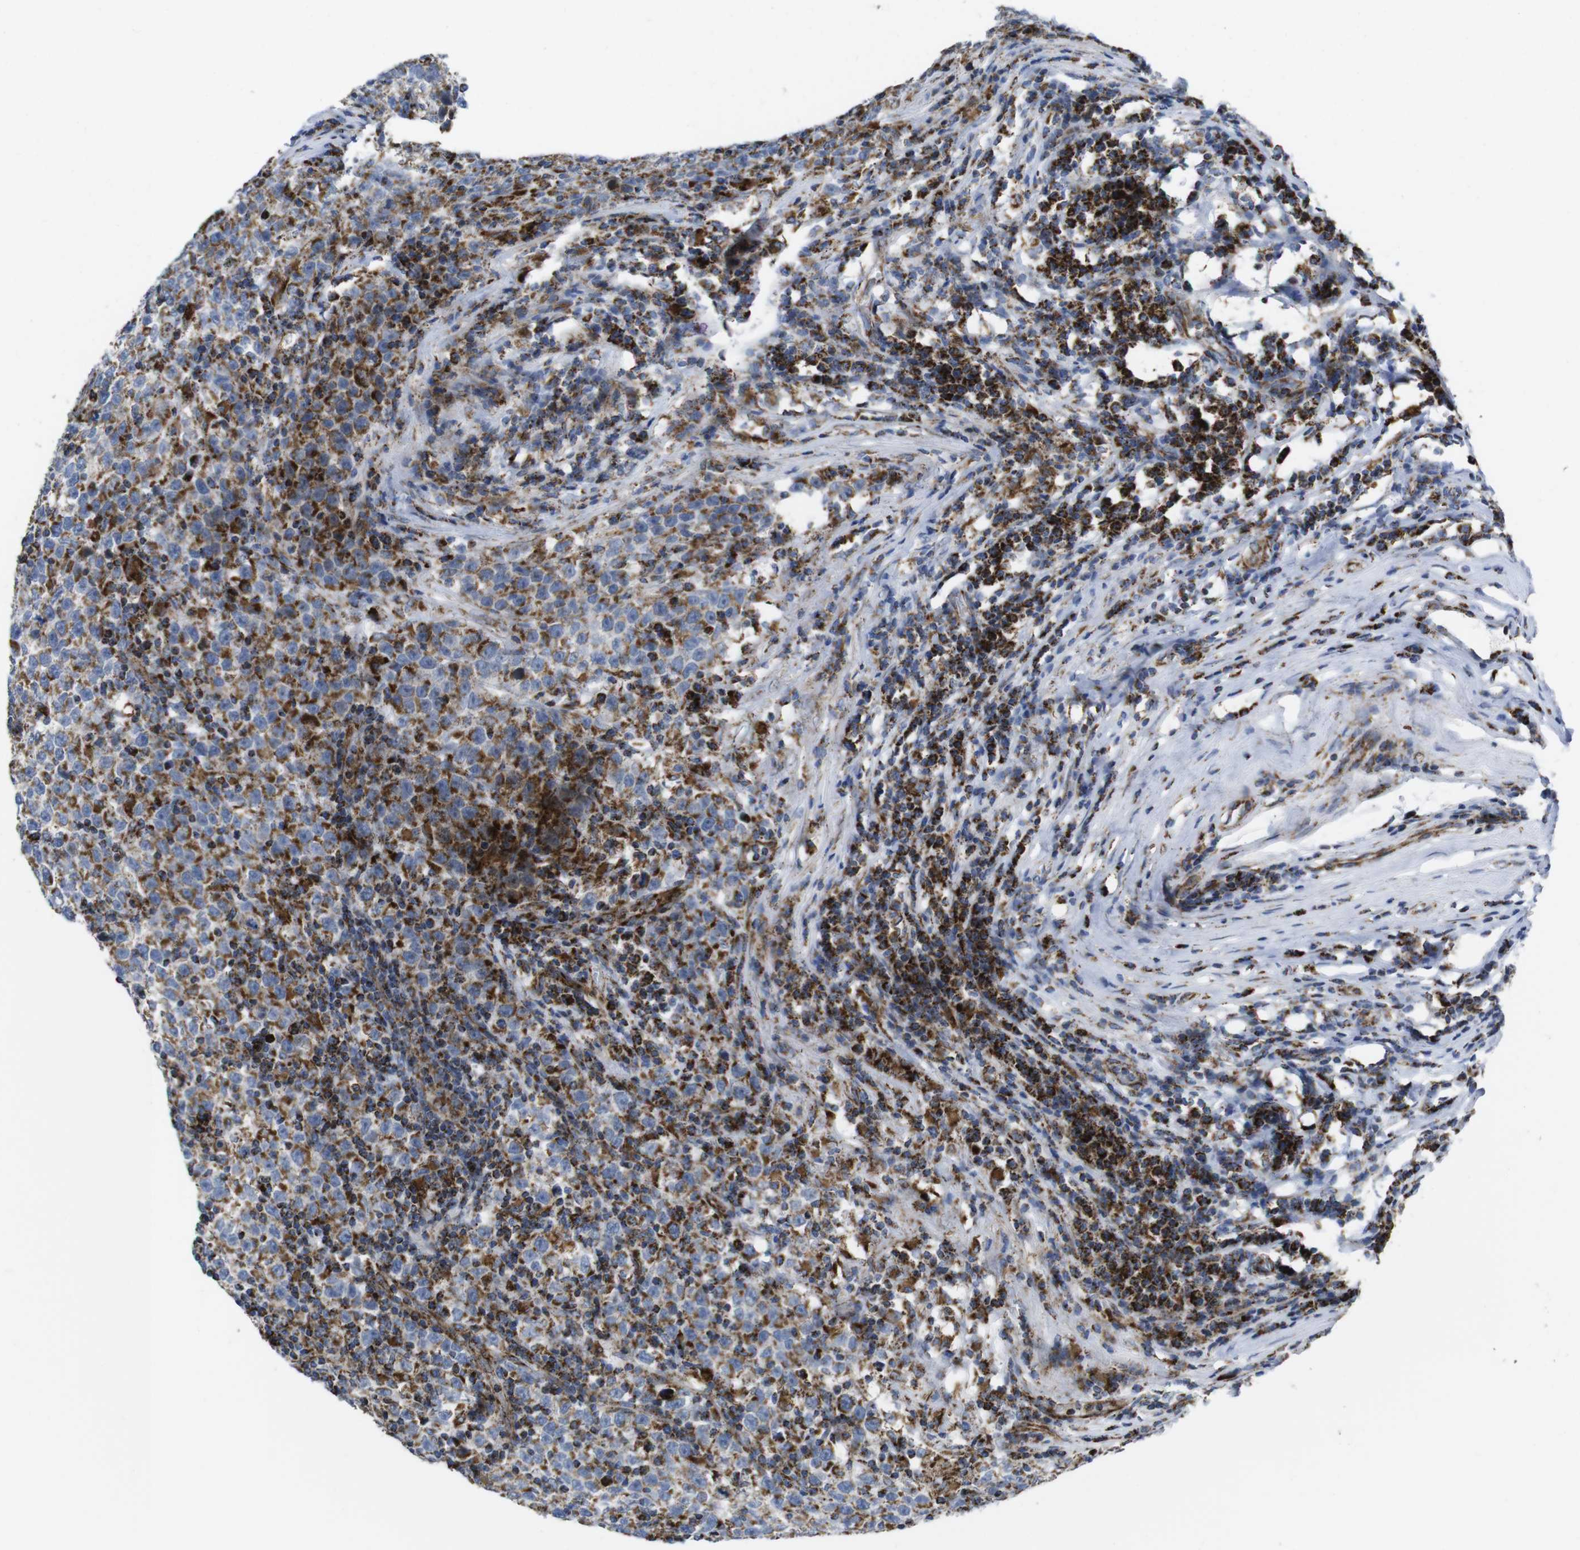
{"staining": {"intensity": "moderate", "quantity": ">75%", "location": "cytoplasmic/membranous"}, "tissue": "testis cancer", "cell_type": "Tumor cells", "image_type": "cancer", "snomed": [{"axis": "morphology", "description": "Seminoma, NOS"}, {"axis": "topography", "description": "Testis"}], "caption": "IHC photomicrograph of human testis seminoma stained for a protein (brown), which reveals medium levels of moderate cytoplasmic/membranous expression in approximately >75% of tumor cells.", "gene": "TMEM192", "patient": {"sex": "male", "age": 43}}